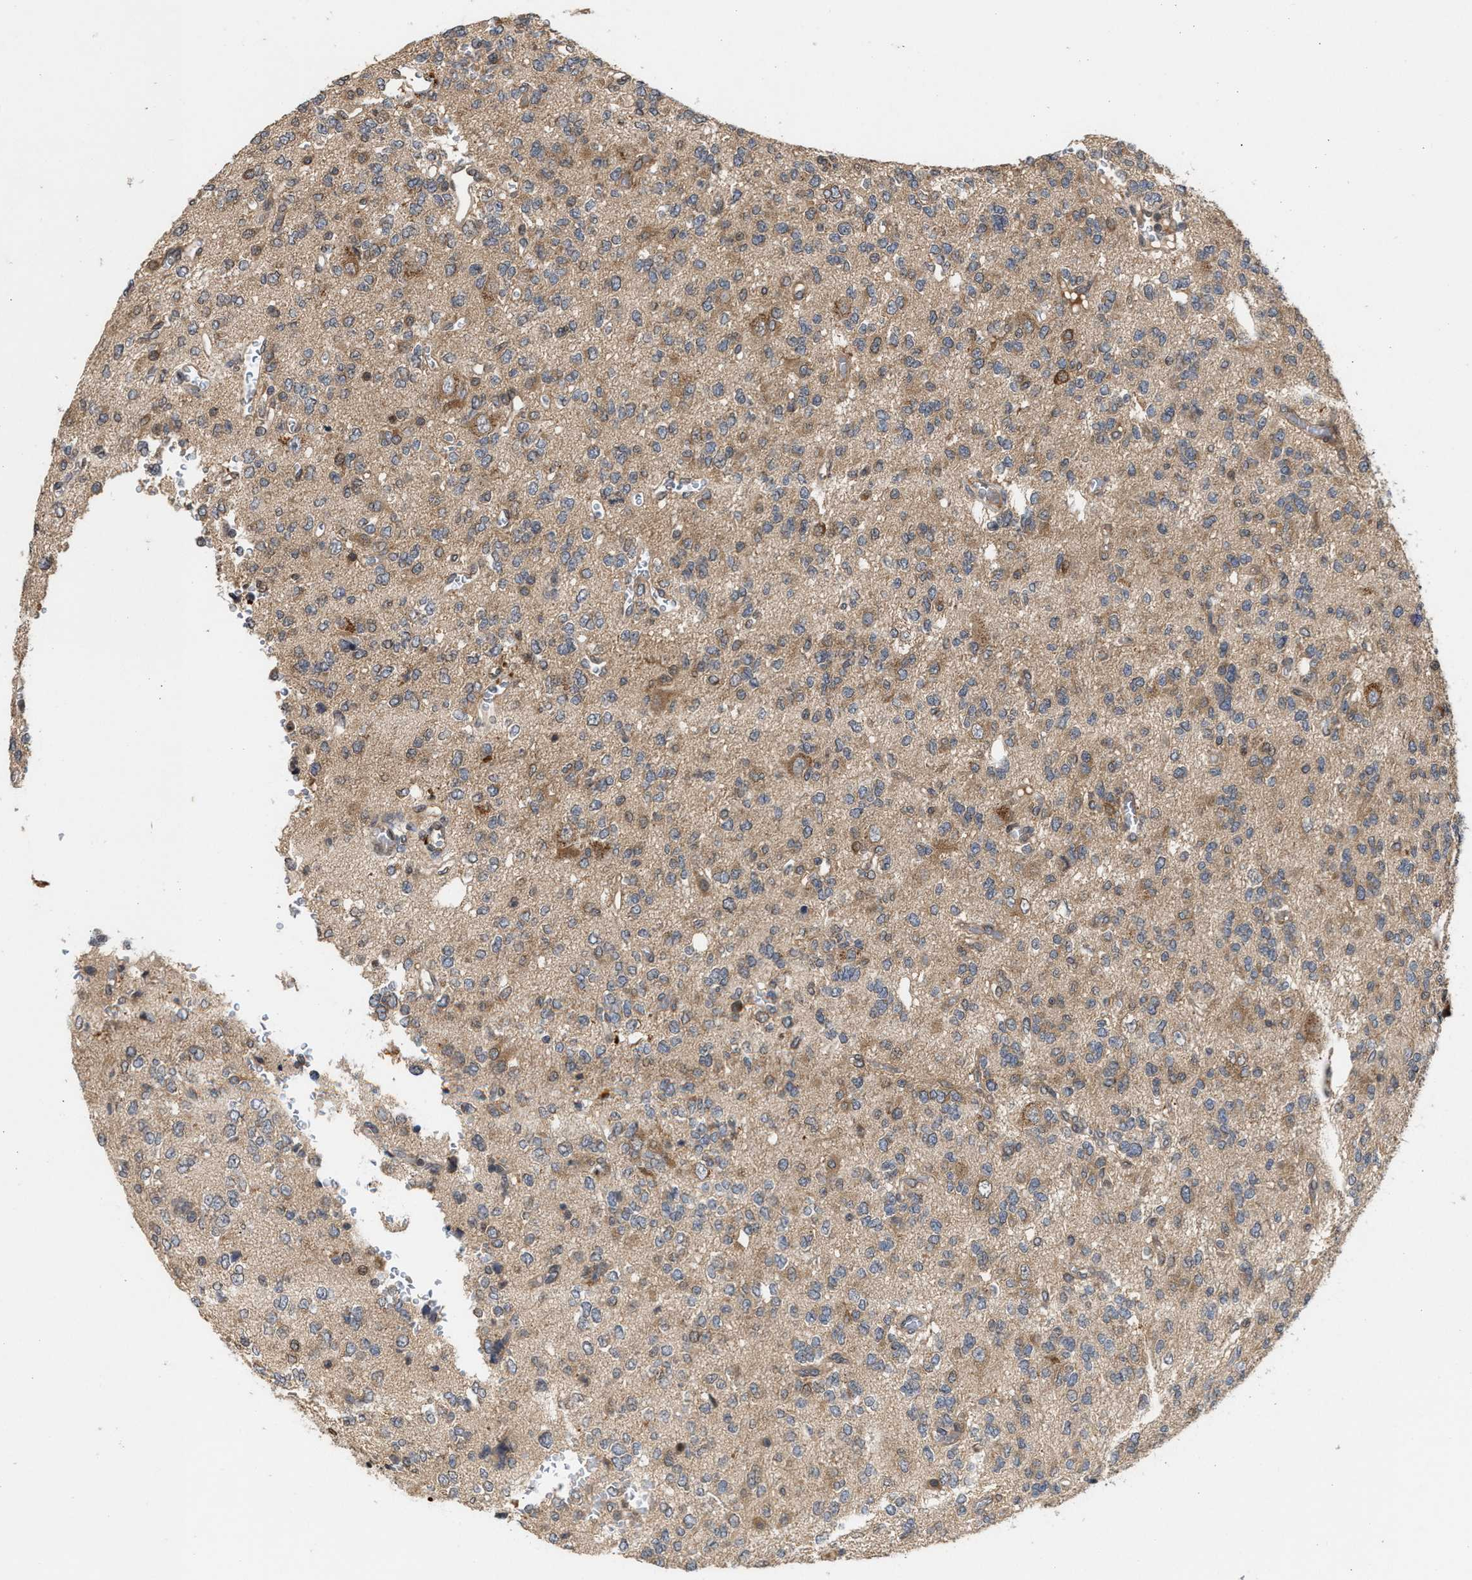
{"staining": {"intensity": "moderate", "quantity": ">75%", "location": "cytoplasmic/membranous"}, "tissue": "glioma", "cell_type": "Tumor cells", "image_type": "cancer", "snomed": [{"axis": "morphology", "description": "Glioma, malignant, Low grade"}, {"axis": "topography", "description": "Brain"}], "caption": "Moderate cytoplasmic/membranous positivity for a protein is seen in about >75% of tumor cells of malignant glioma (low-grade) using immunohistochemistry (IHC).", "gene": "SAR1A", "patient": {"sex": "male", "age": 38}}